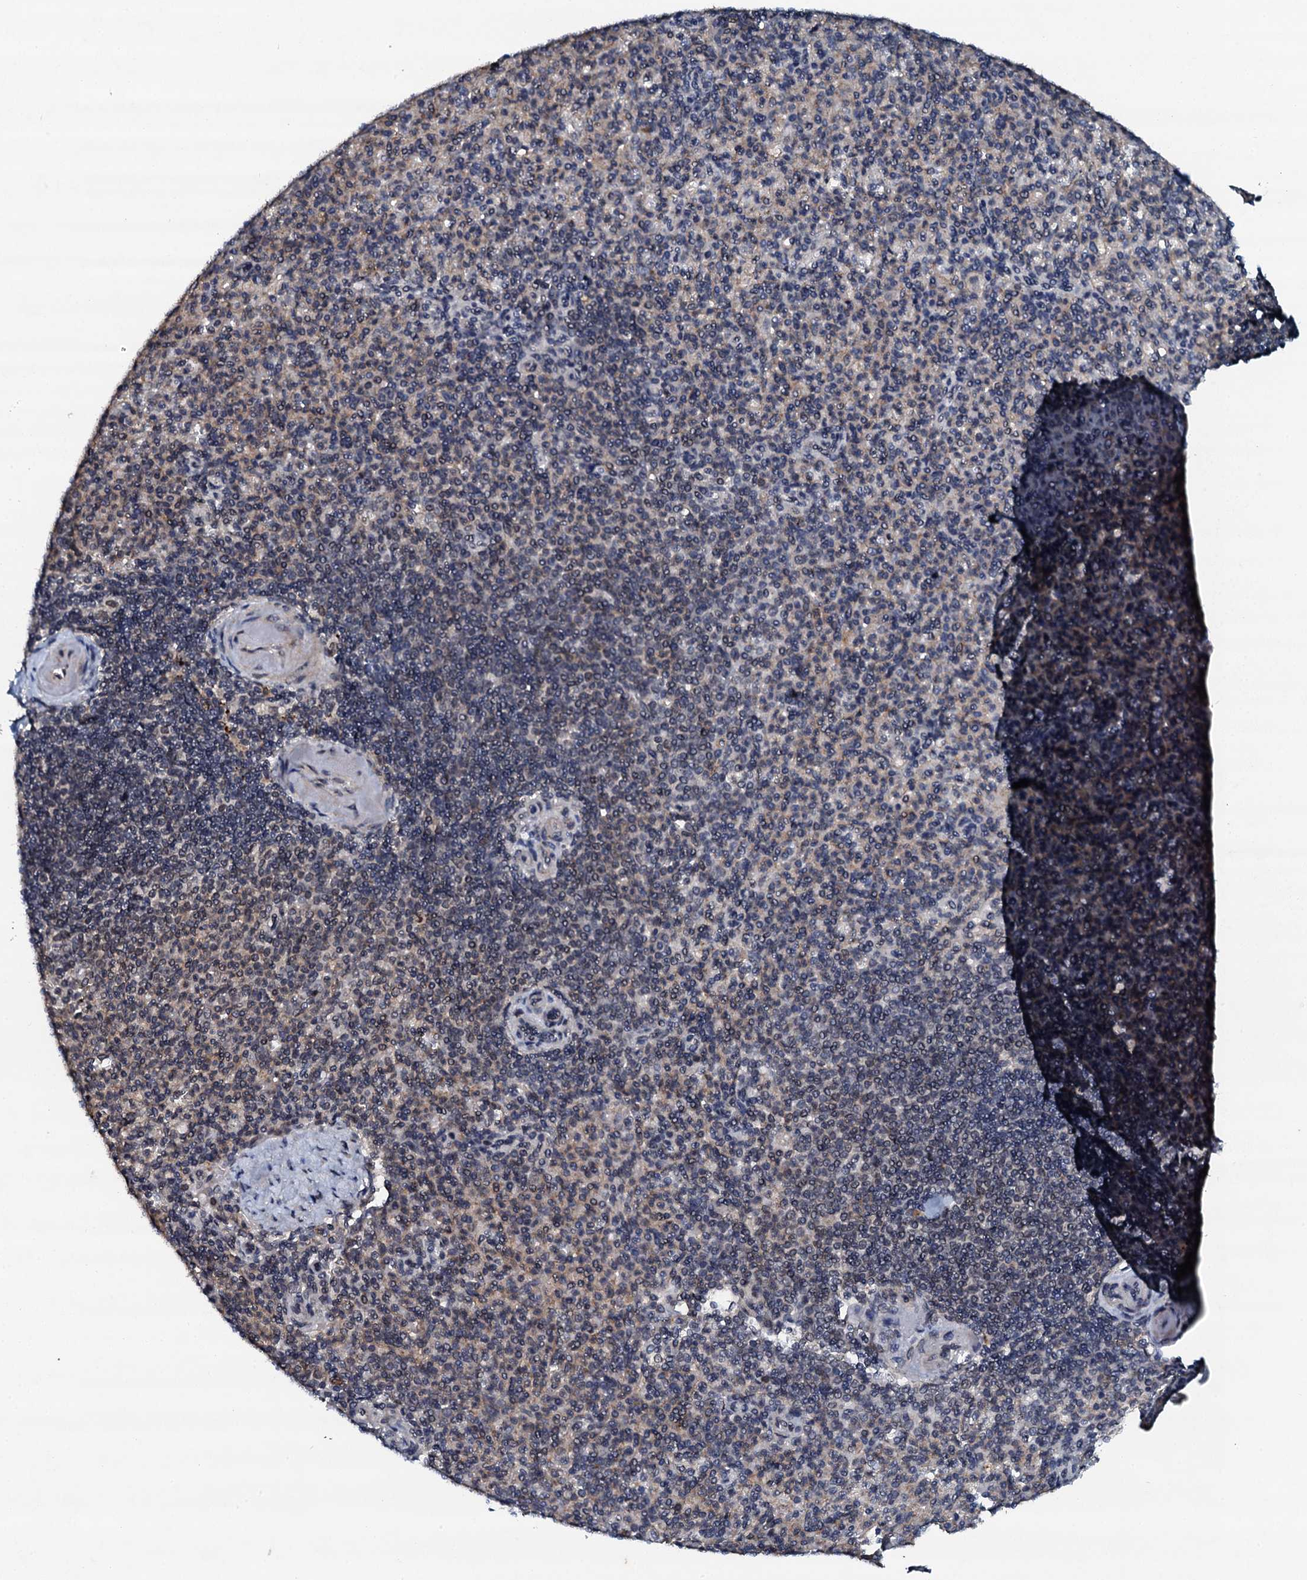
{"staining": {"intensity": "weak", "quantity": "<25%", "location": "cytoplasmic/membranous"}, "tissue": "spleen", "cell_type": "Cells in red pulp", "image_type": "normal", "snomed": [{"axis": "morphology", "description": "Normal tissue, NOS"}, {"axis": "topography", "description": "Spleen"}], "caption": "Immunohistochemistry of benign human spleen demonstrates no positivity in cells in red pulp.", "gene": "SNTA1", "patient": {"sex": "female", "age": 74}}